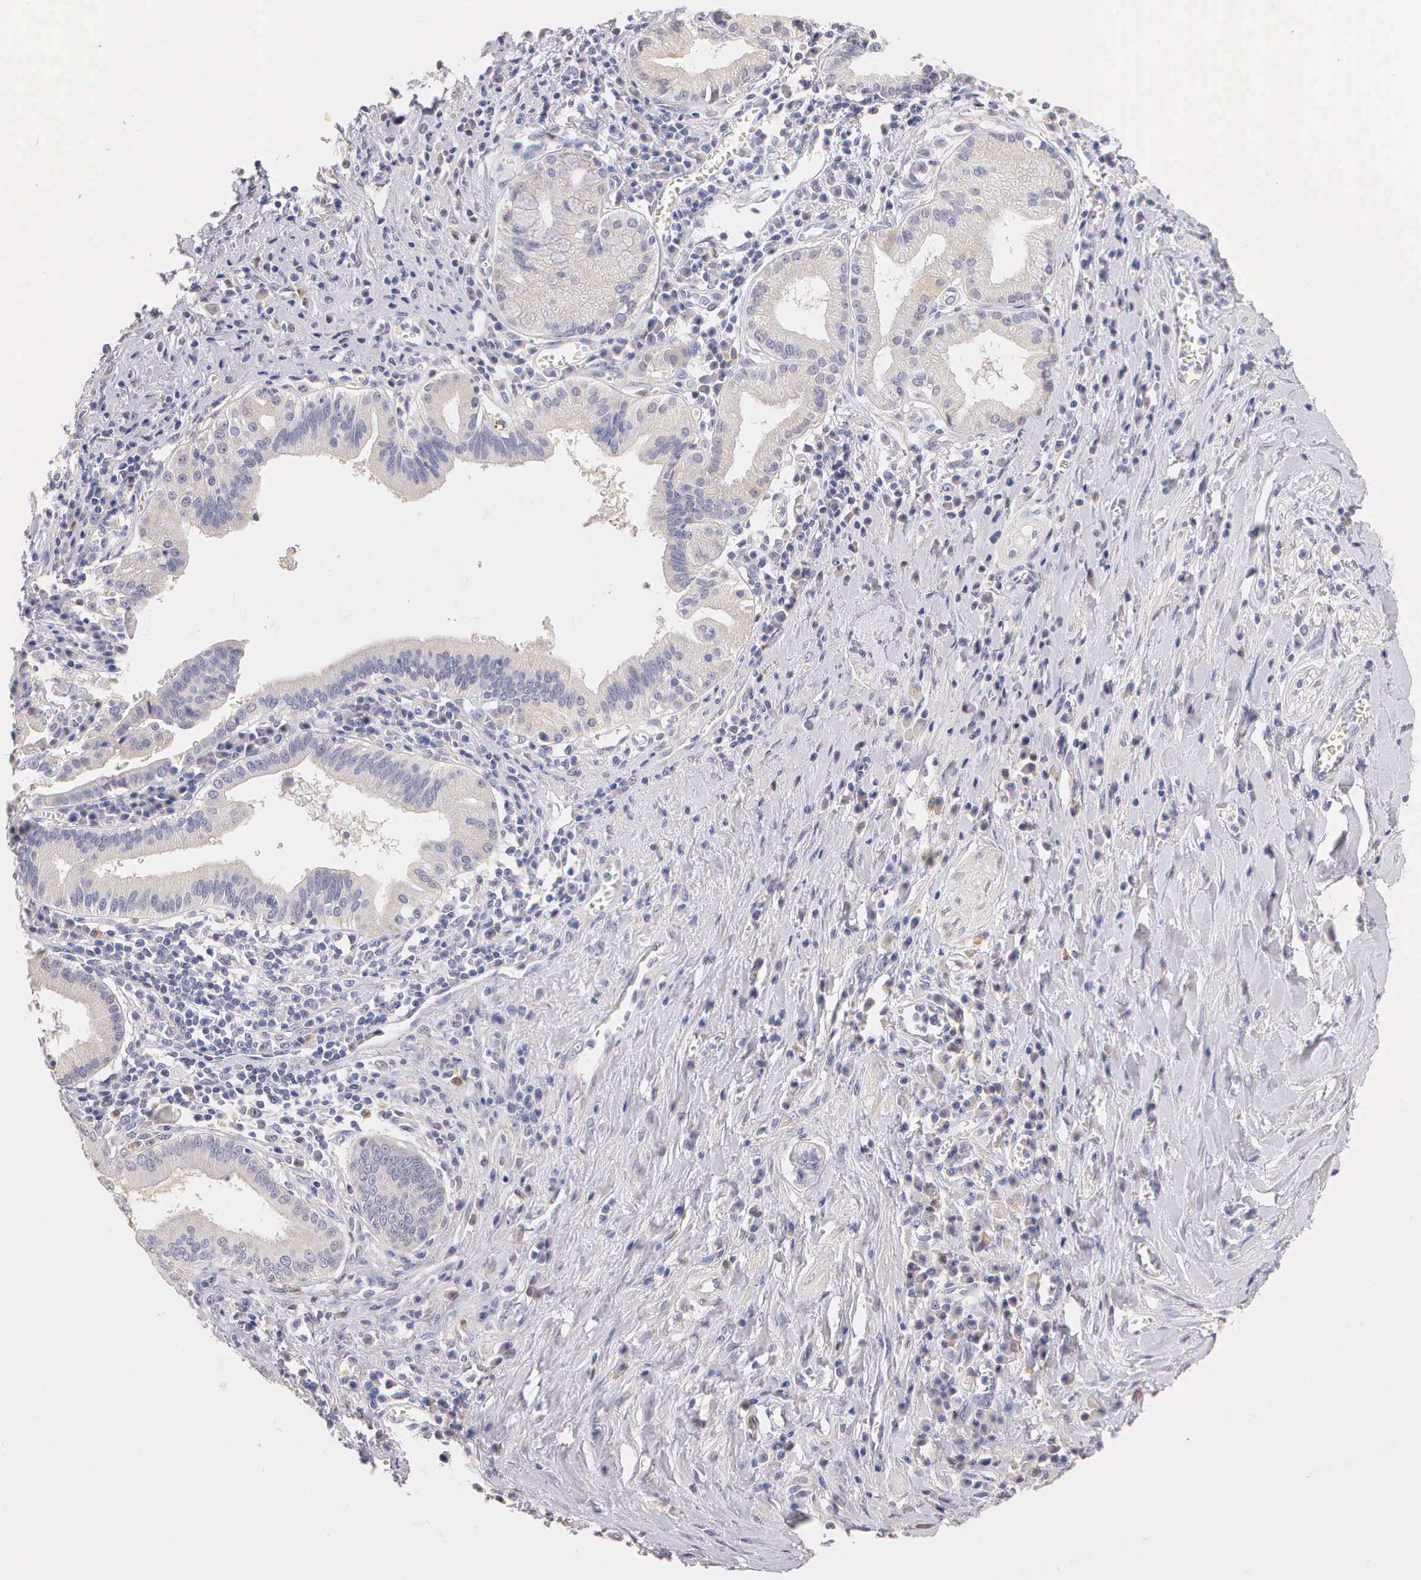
{"staining": {"intensity": "negative", "quantity": "none", "location": "none"}, "tissue": "pancreatic cancer", "cell_type": "Tumor cells", "image_type": "cancer", "snomed": [{"axis": "morphology", "description": "Adenocarcinoma, NOS"}, {"axis": "topography", "description": "Pancreas"}], "caption": "Immunohistochemistry (IHC) of pancreatic cancer (adenocarcinoma) exhibits no staining in tumor cells.", "gene": "ESR1", "patient": {"sex": "male", "age": 69}}